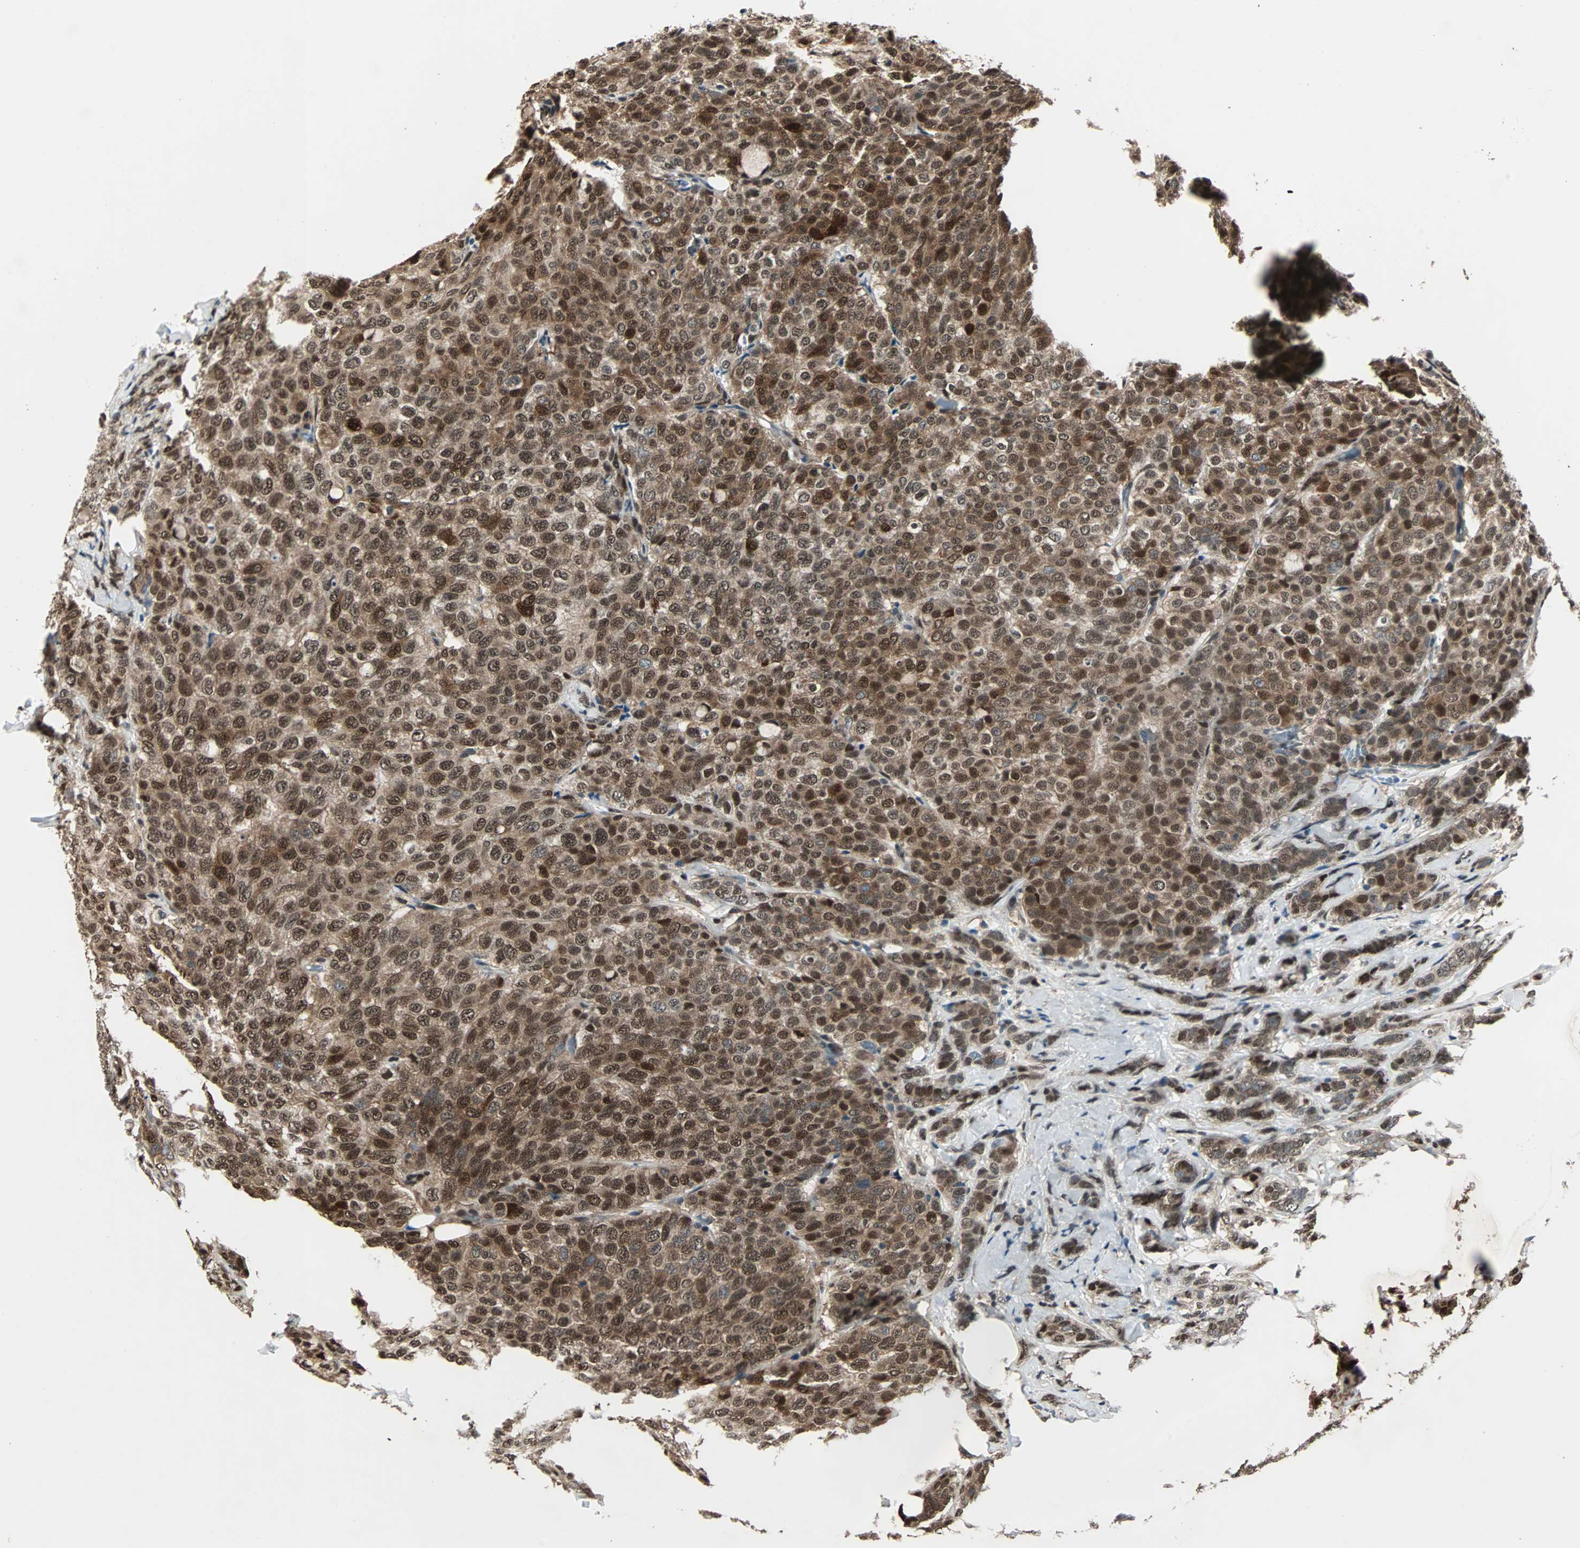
{"staining": {"intensity": "strong", "quantity": ">75%", "location": "cytoplasmic/membranous,nuclear"}, "tissue": "breast cancer", "cell_type": "Tumor cells", "image_type": "cancer", "snomed": [{"axis": "morphology", "description": "Lobular carcinoma"}, {"axis": "topography", "description": "Breast"}], "caption": "Lobular carcinoma (breast) tissue demonstrates strong cytoplasmic/membranous and nuclear positivity in approximately >75% of tumor cells, visualized by immunohistochemistry.", "gene": "ACLY", "patient": {"sex": "female", "age": 60}}